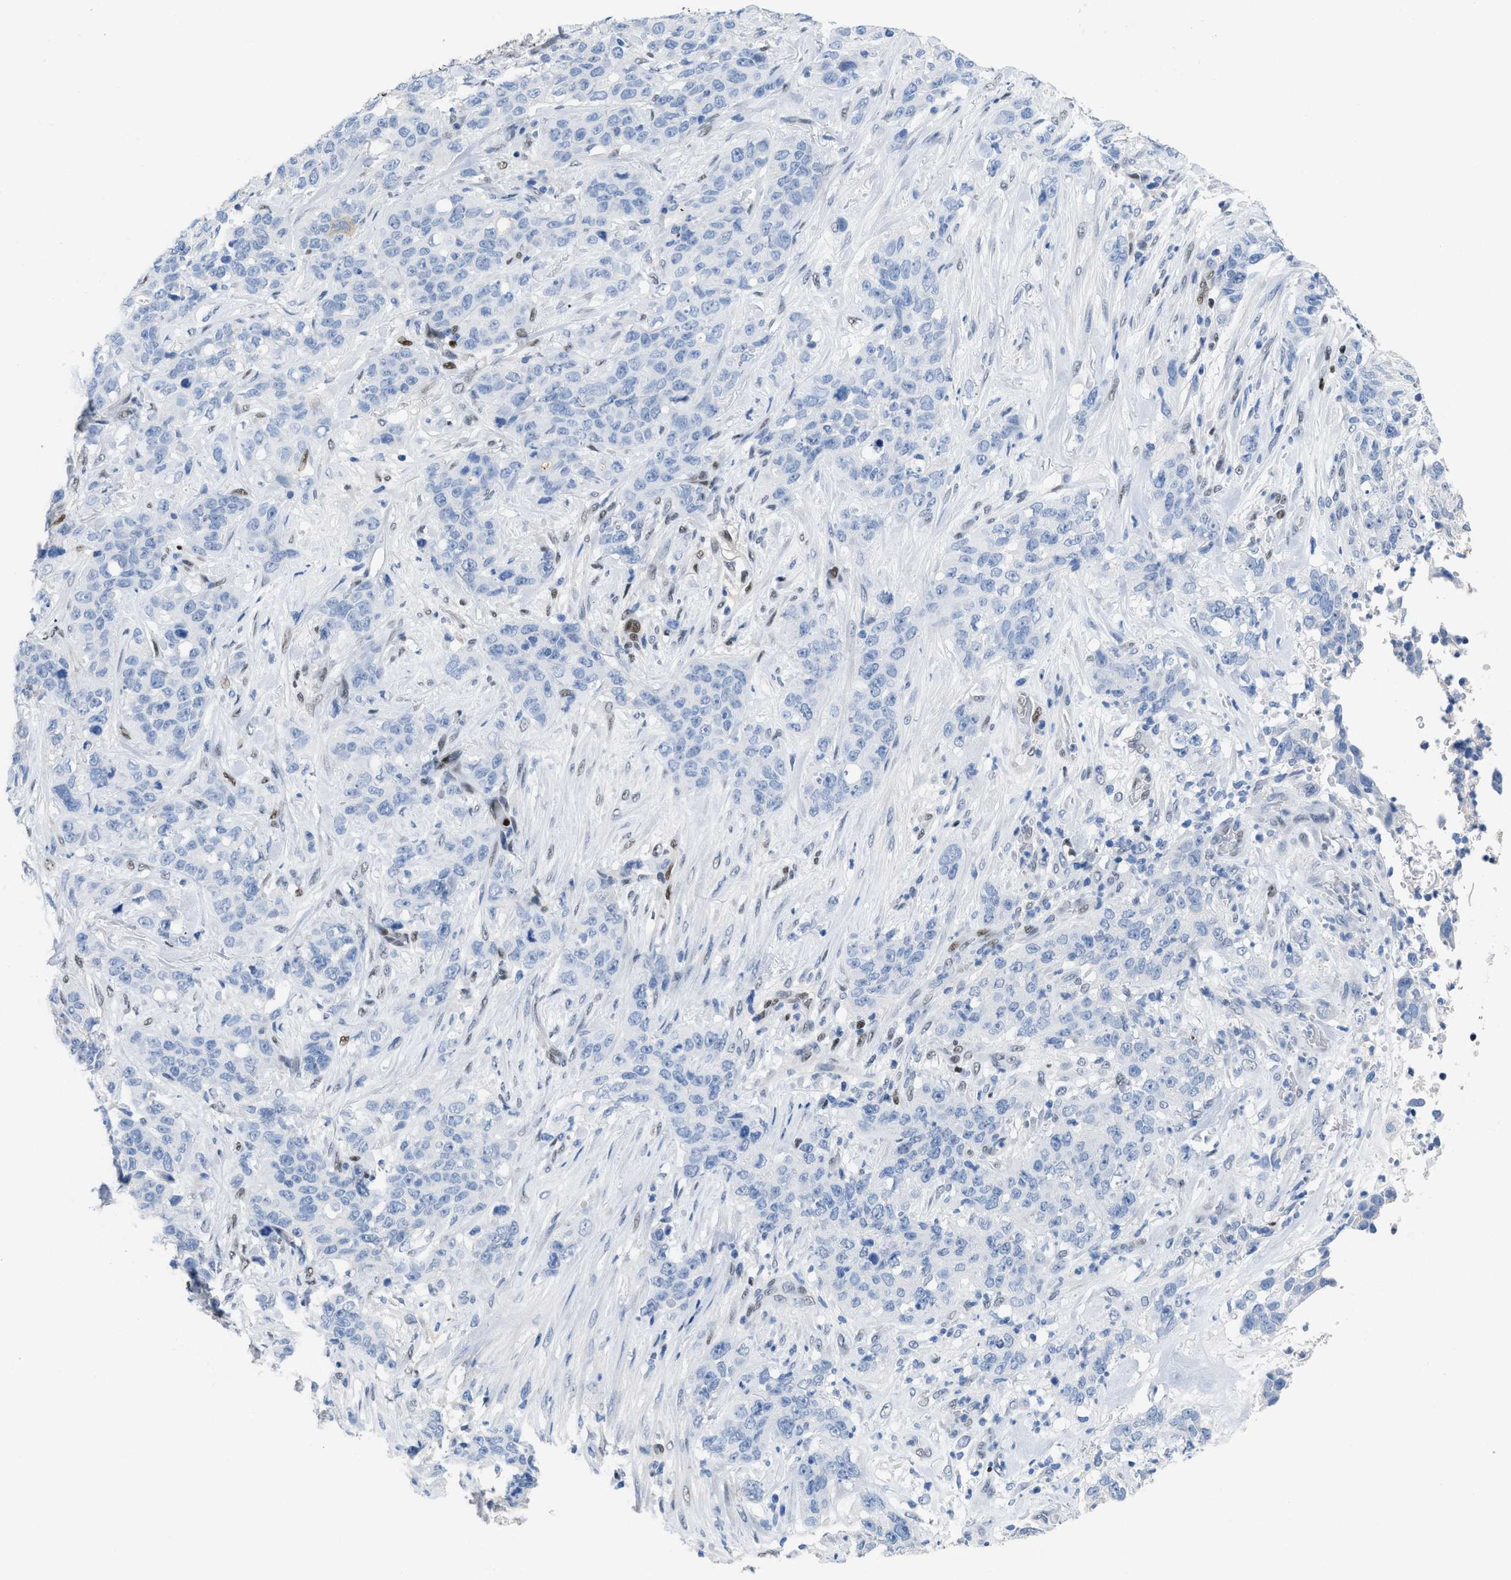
{"staining": {"intensity": "negative", "quantity": "none", "location": "none"}, "tissue": "stomach cancer", "cell_type": "Tumor cells", "image_type": "cancer", "snomed": [{"axis": "morphology", "description": "Adenocarcinoma, NOS"}, {"axis": "topography", "description": "Stomach"}], "caption": "Tumor cells are negative for protein expression in human stomach cancer (adenocarcinoma).", "gene": "LEF1", "patient": {"sex": "male", "age": 48}}